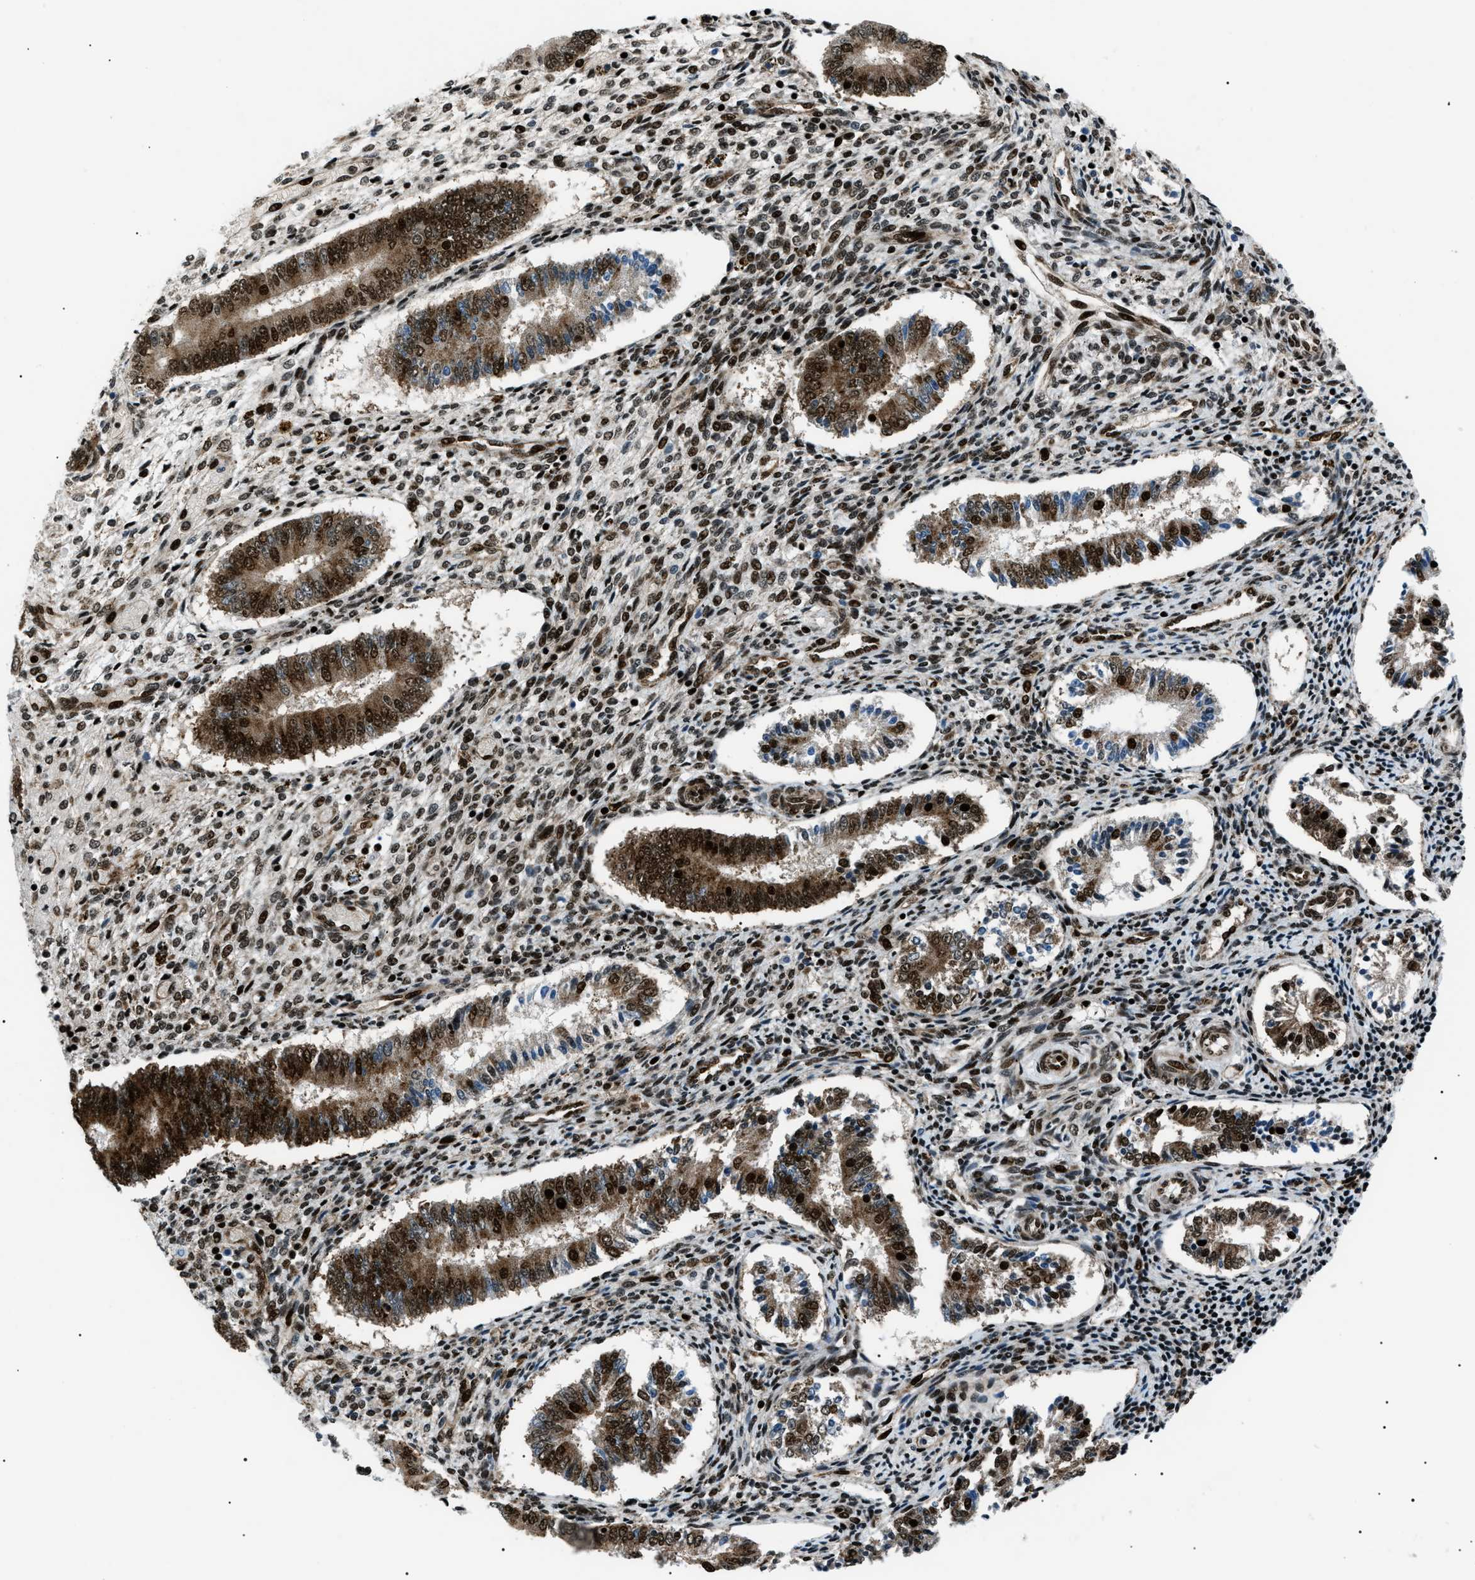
{"staining": {"intensity": "strong", "quantity": "25%-75%", "location": "nuclear"}, "tissue": "endometrium", "cell_type": "Cells in endometrial stroma", "image_type": "normal", "snomed": [{"axis": "morphology", "description": "Normal tissue, NOS"}, {"axis": "topography", "description": "Endometrium"}], "caption": "Cells in endometrial stroma show strong nuclear staining in approximately 25%-75% of cells in normal endometrium. (DAB = brown stain, brightfield microscopy at high magnification).", "gene": "HNRNPK", "patient": {"sex": "female", "age": 42}}